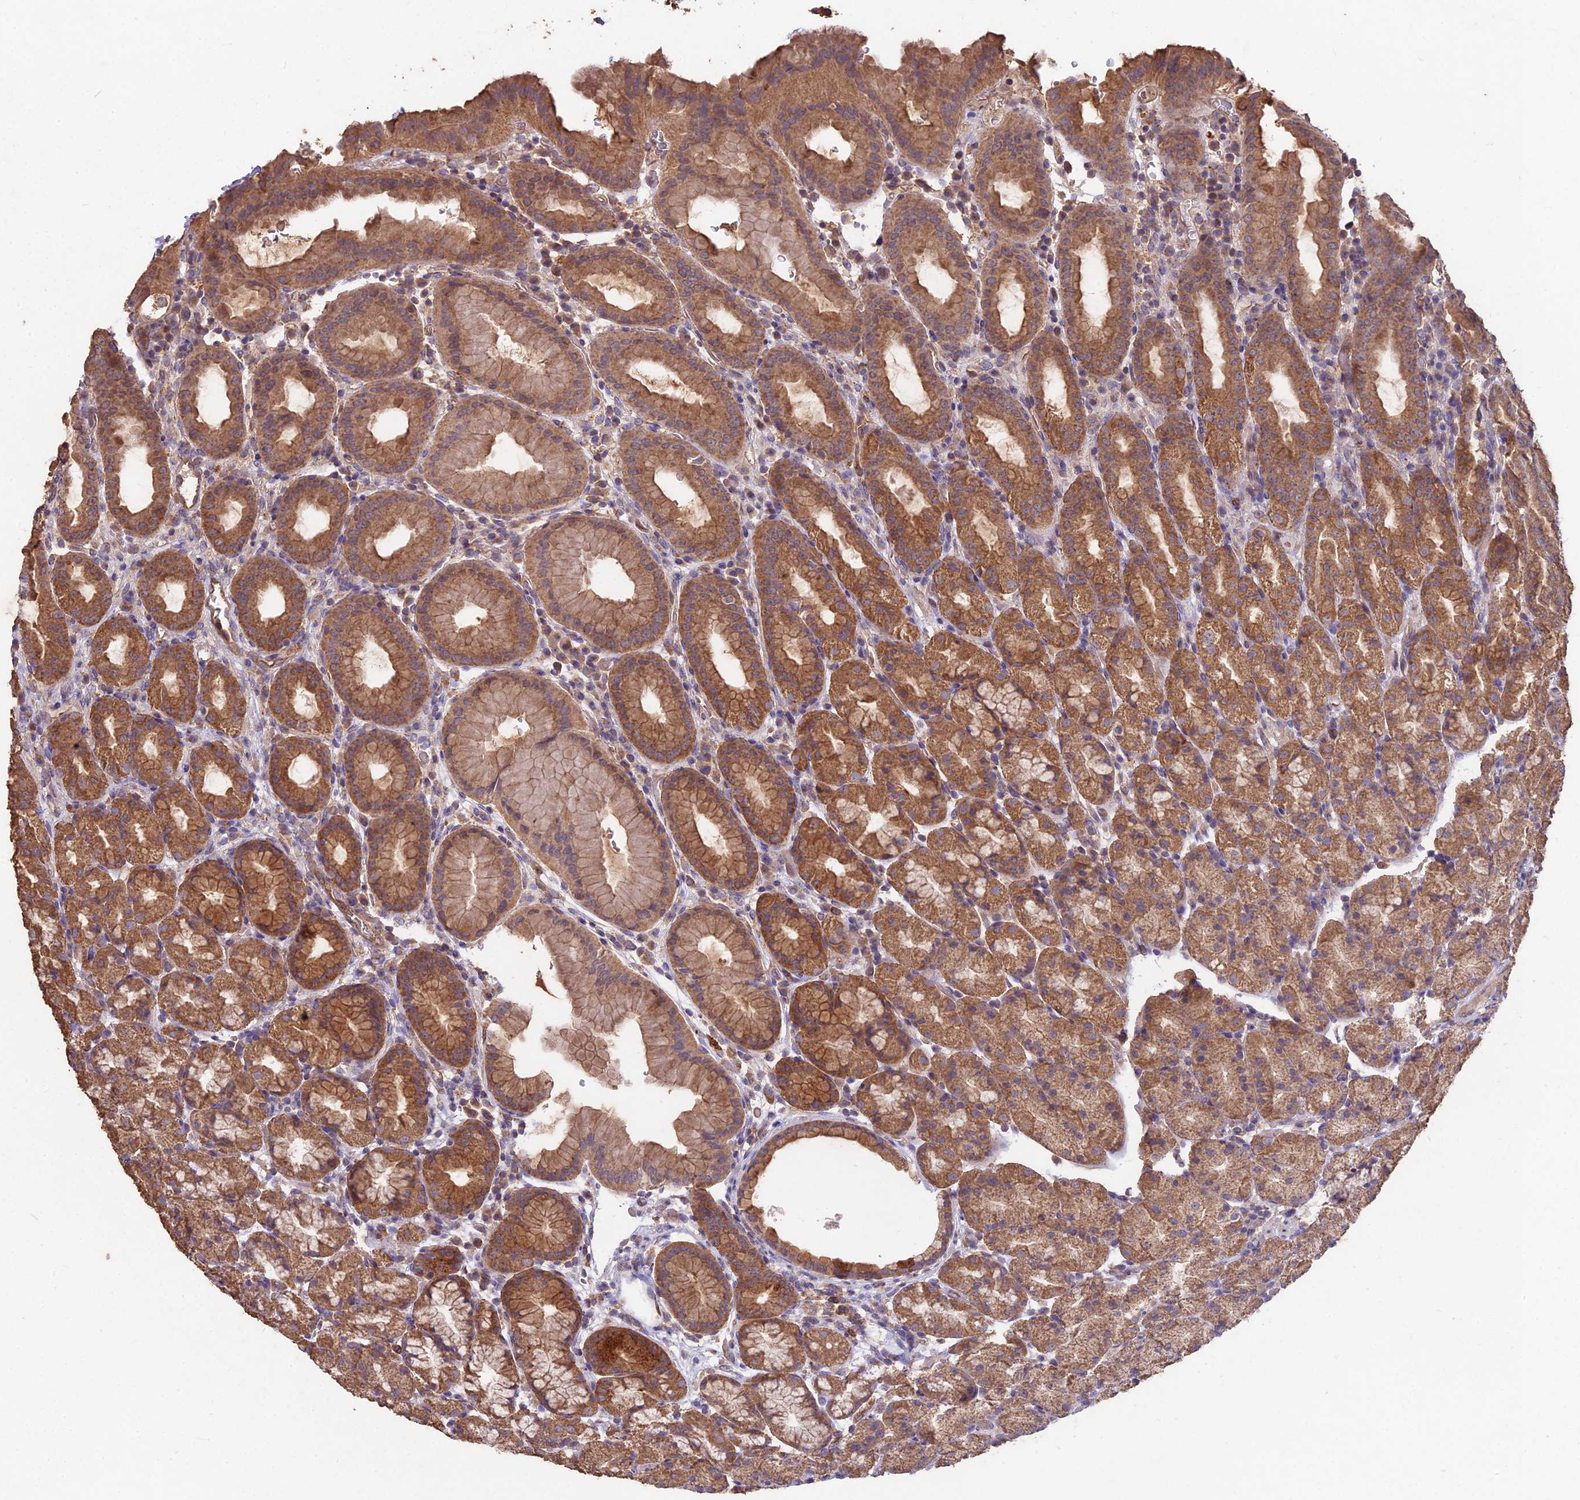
{"staining": {"intensity": "moderate", "quantity": ">75%", "location": "cytoplasmic/membranous"}, "tissue": "stomach", "cell_type": "Glandular cells", "image_type": "normal", "snomed": [{"axis": "morphology", "description": "Normal tissue, NOS"}, {"axis": "topography", "description": "Stomach, upper"}, {"axis": "topography", "description": "Stomach, lower"}, {"axis": "topography", "description": "Small intestine"}], "caption": "Human stomach stained with a protein marker displays moderate staining in glandular cells.", "gene": "CEMIP2", "patient": {"sex": "male", "age": 68}}